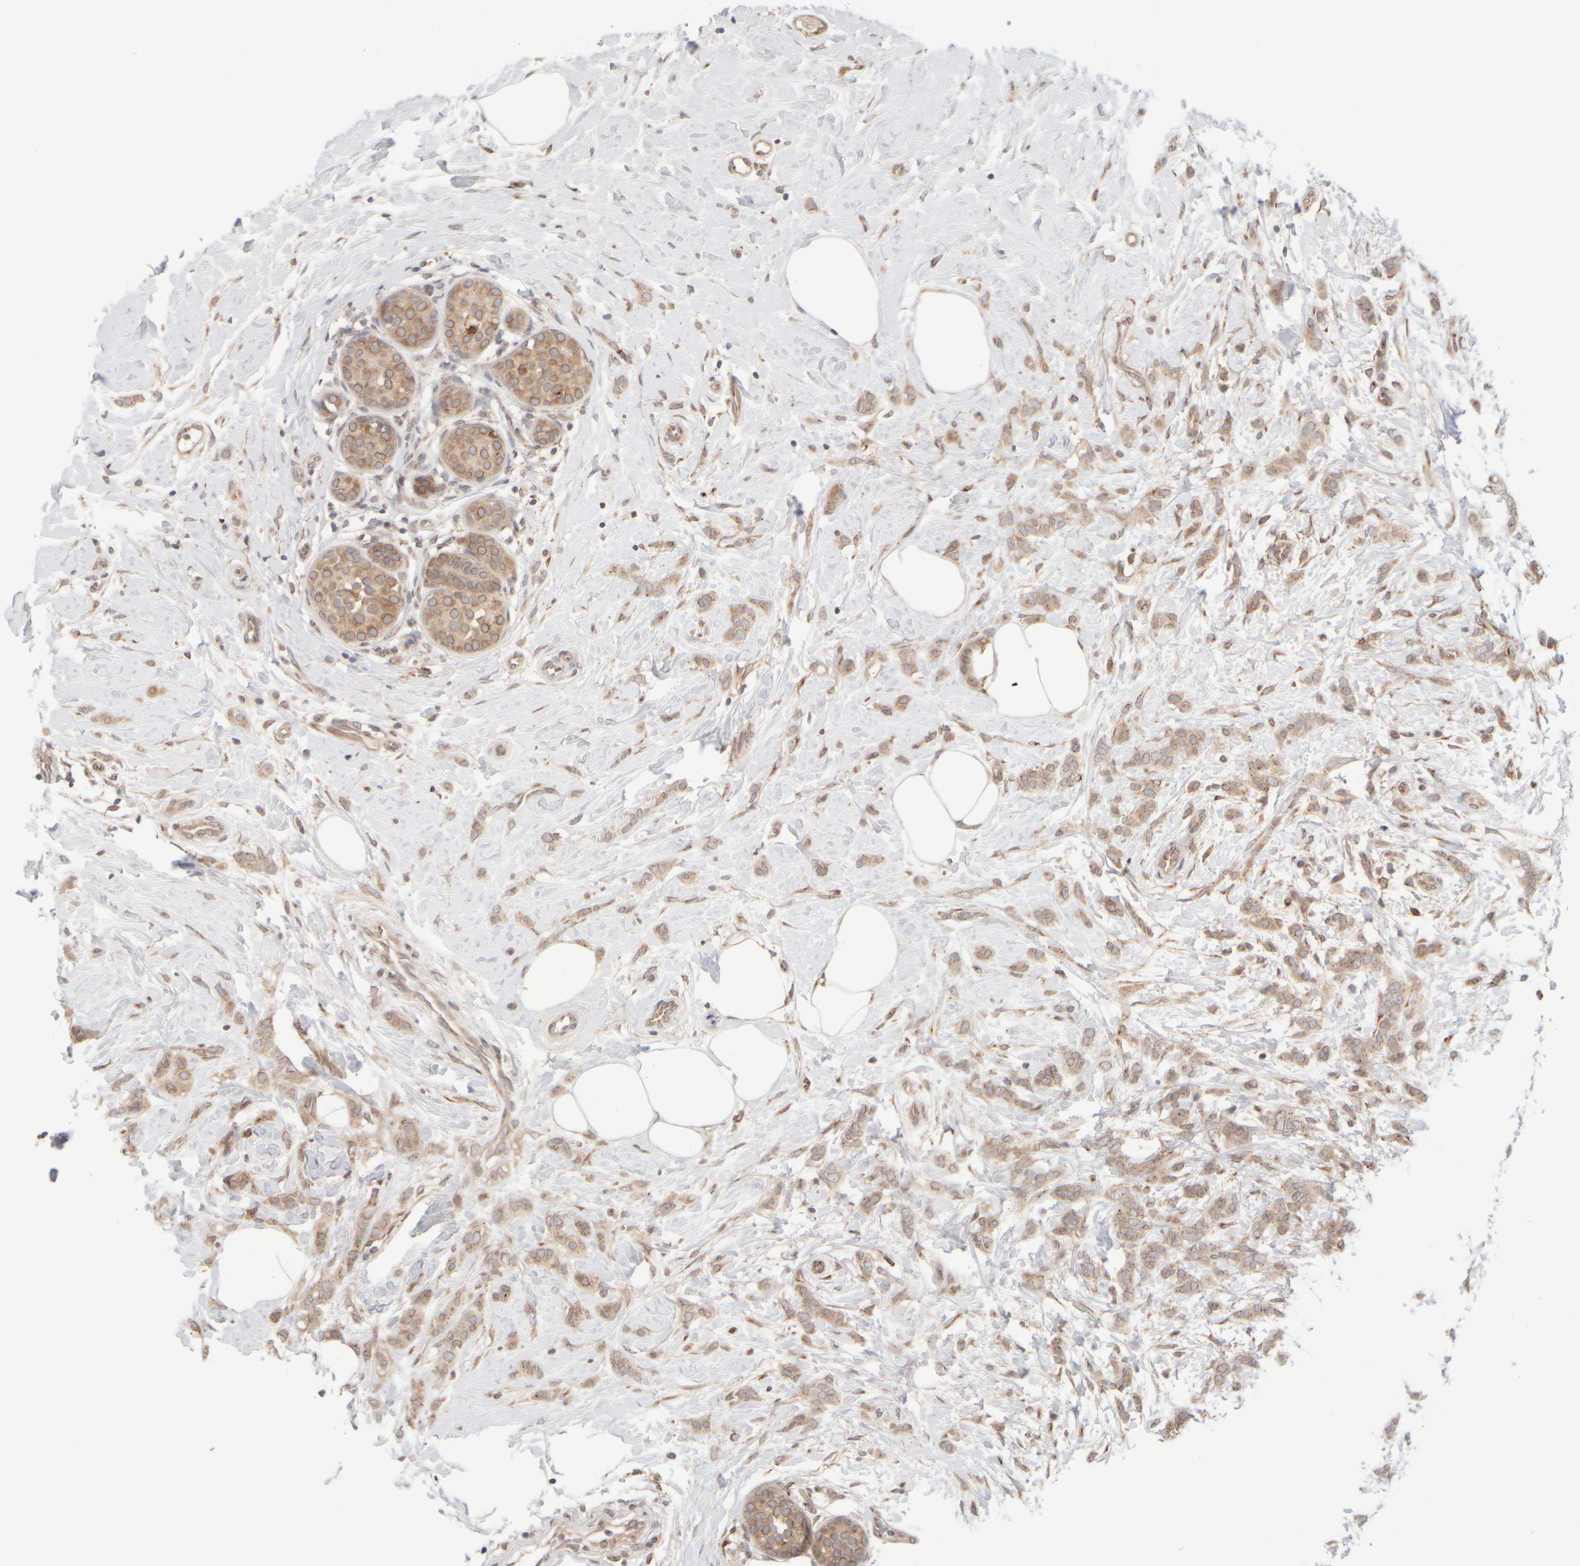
{"staining": {"intensity": "weak", "quantity": ">75%", "location": "cytoplasmic/membranous"}, "tissue": "breast cancer", "cell_type": "Tumor cells", "image_type": "cancer", "snomed": [{"axis": "morphology", "description": "Lobular carcinoma, in situ"}, {"axis": "morphology", "description": "Lobular carcinoma"}, {"axis": "topography", "description": "Breast"}], "caption": "Protein expression analysis of breast lobular carcinoma in situ demonstrates weak cytoplasmic/membranous staining in about >75% of tumor cells.", "gene": "GCN1", "patient": {"sex": "female", "age": 41}}